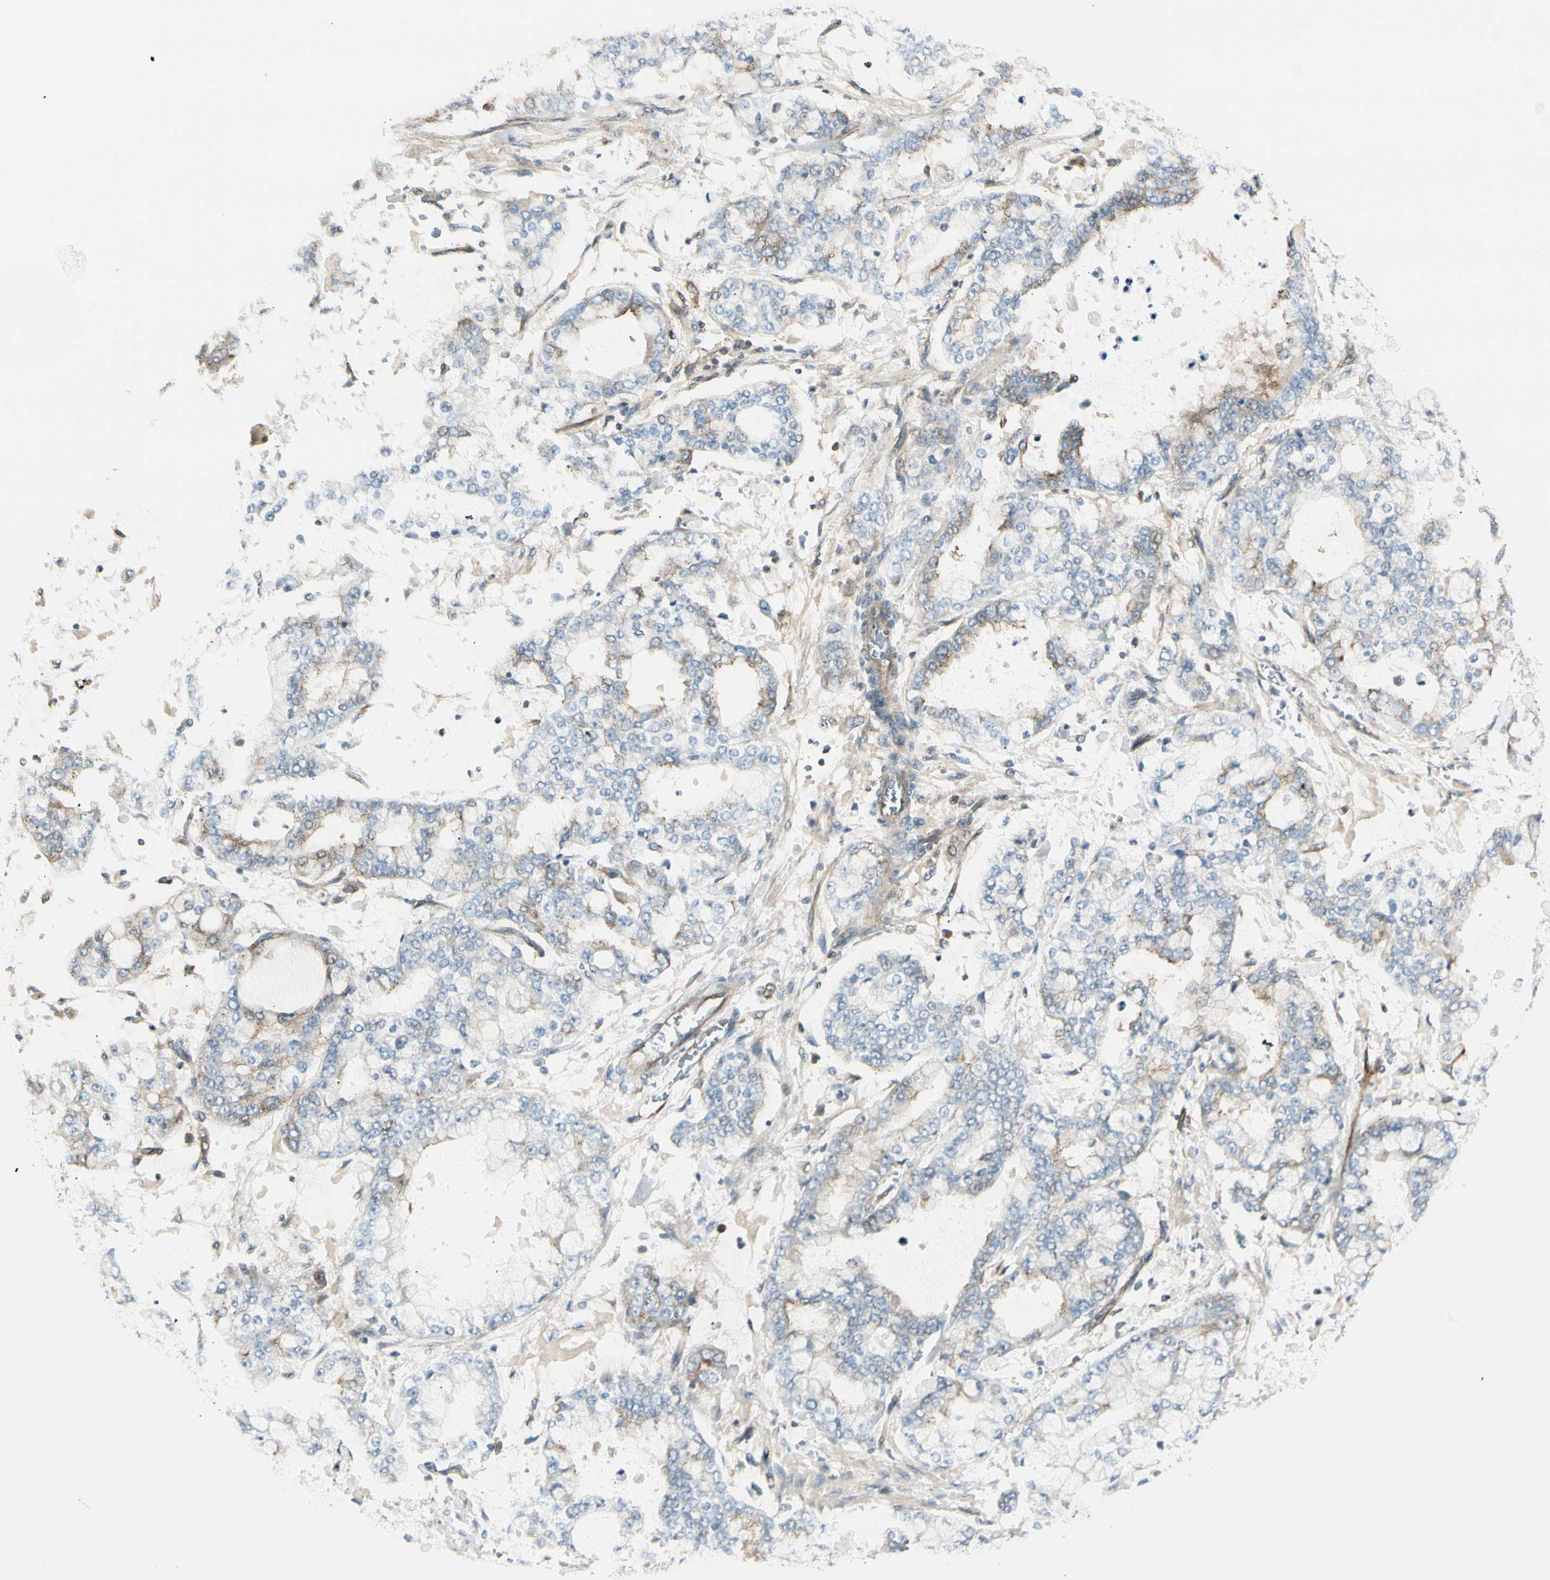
{"staining": {"intensity": "moderate", "quantity": "25%-75%", "location": "cytoplasmic/membranous"}, "tissue": "stomach cancer", "cell_type": "Tumor cells", "image_type": "cancer", "snomed": [{"axis": "morphology", "description": "Normal tissue, NOS"}, {"axis": "morphology", "description": "Adenocarcinoma, NOS"}, {"axis": "topography", "description": "Stomach, upper"}, {"axis": "topography", "description": "Stomach"}], "caption": "Brown immunohistochemical staining in stomach cancer (adenocarcinoma) shows moderate cytoplasmic/membranous staining in approximately 25%-75% of tumor cells.", "gene": "AGFG1", "patient": {"sex": "male", "age": 76}}